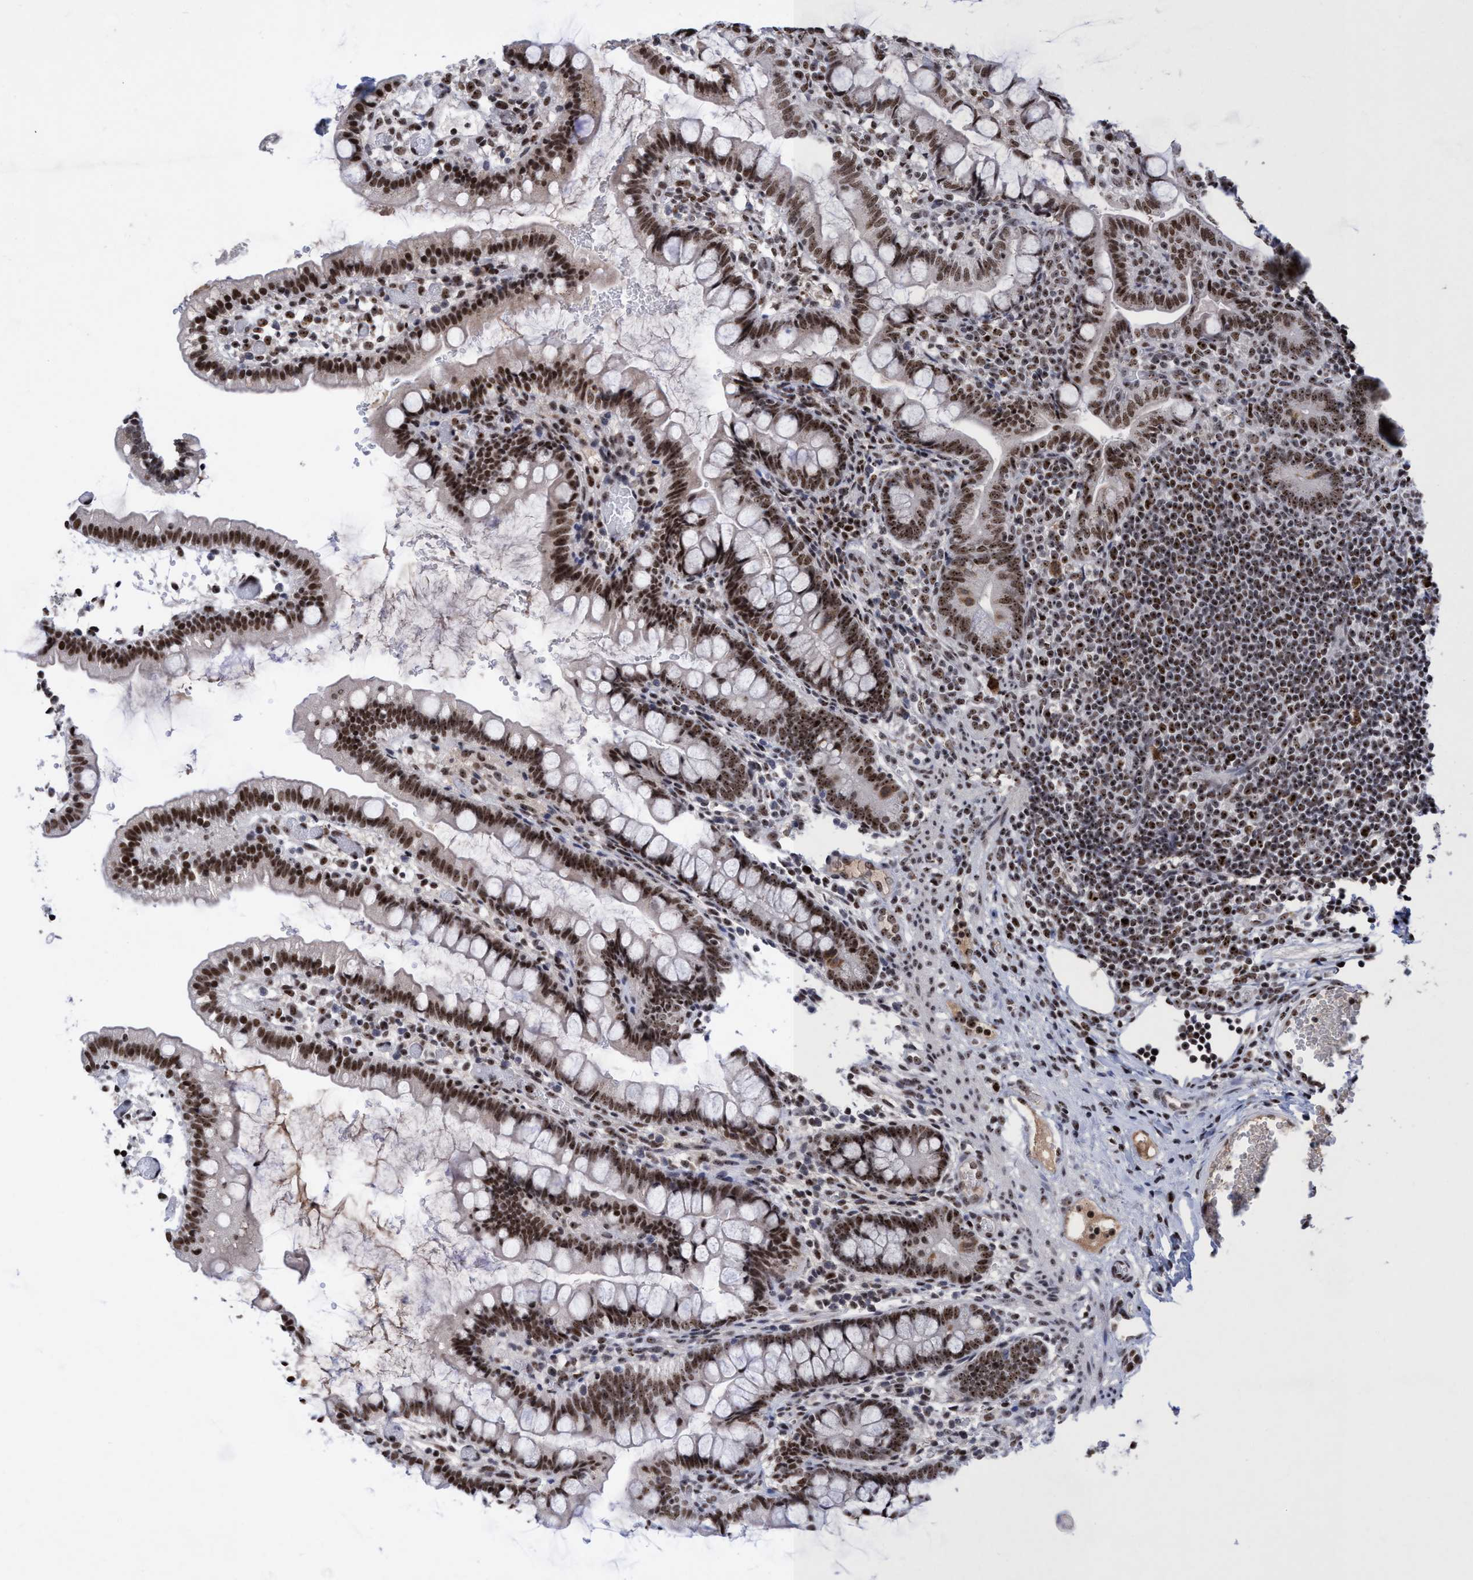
{"staining": {"intensity": "strong", "quantity": ">75%", "location": "nuclear"}, "tissue": "small intestine", "cell_type": "Glandular cells", "image_type": "normal", "snomed": [{"axis": "morphology", "description": "Normal tissue, NOS"}, {"axis": "morphology", "description": "Developmental malformation"}, {"axis": "topography", "description": "Small intestine"}], "caption": "Immunohistochemistry (IHC) image of normal human small intestine stained for a protein (brown), which shows high levels of strong nuclear staining in approximately >75% of glandular cells.", "gene": "EFCAB10", "patient": {"sex": "male"}}